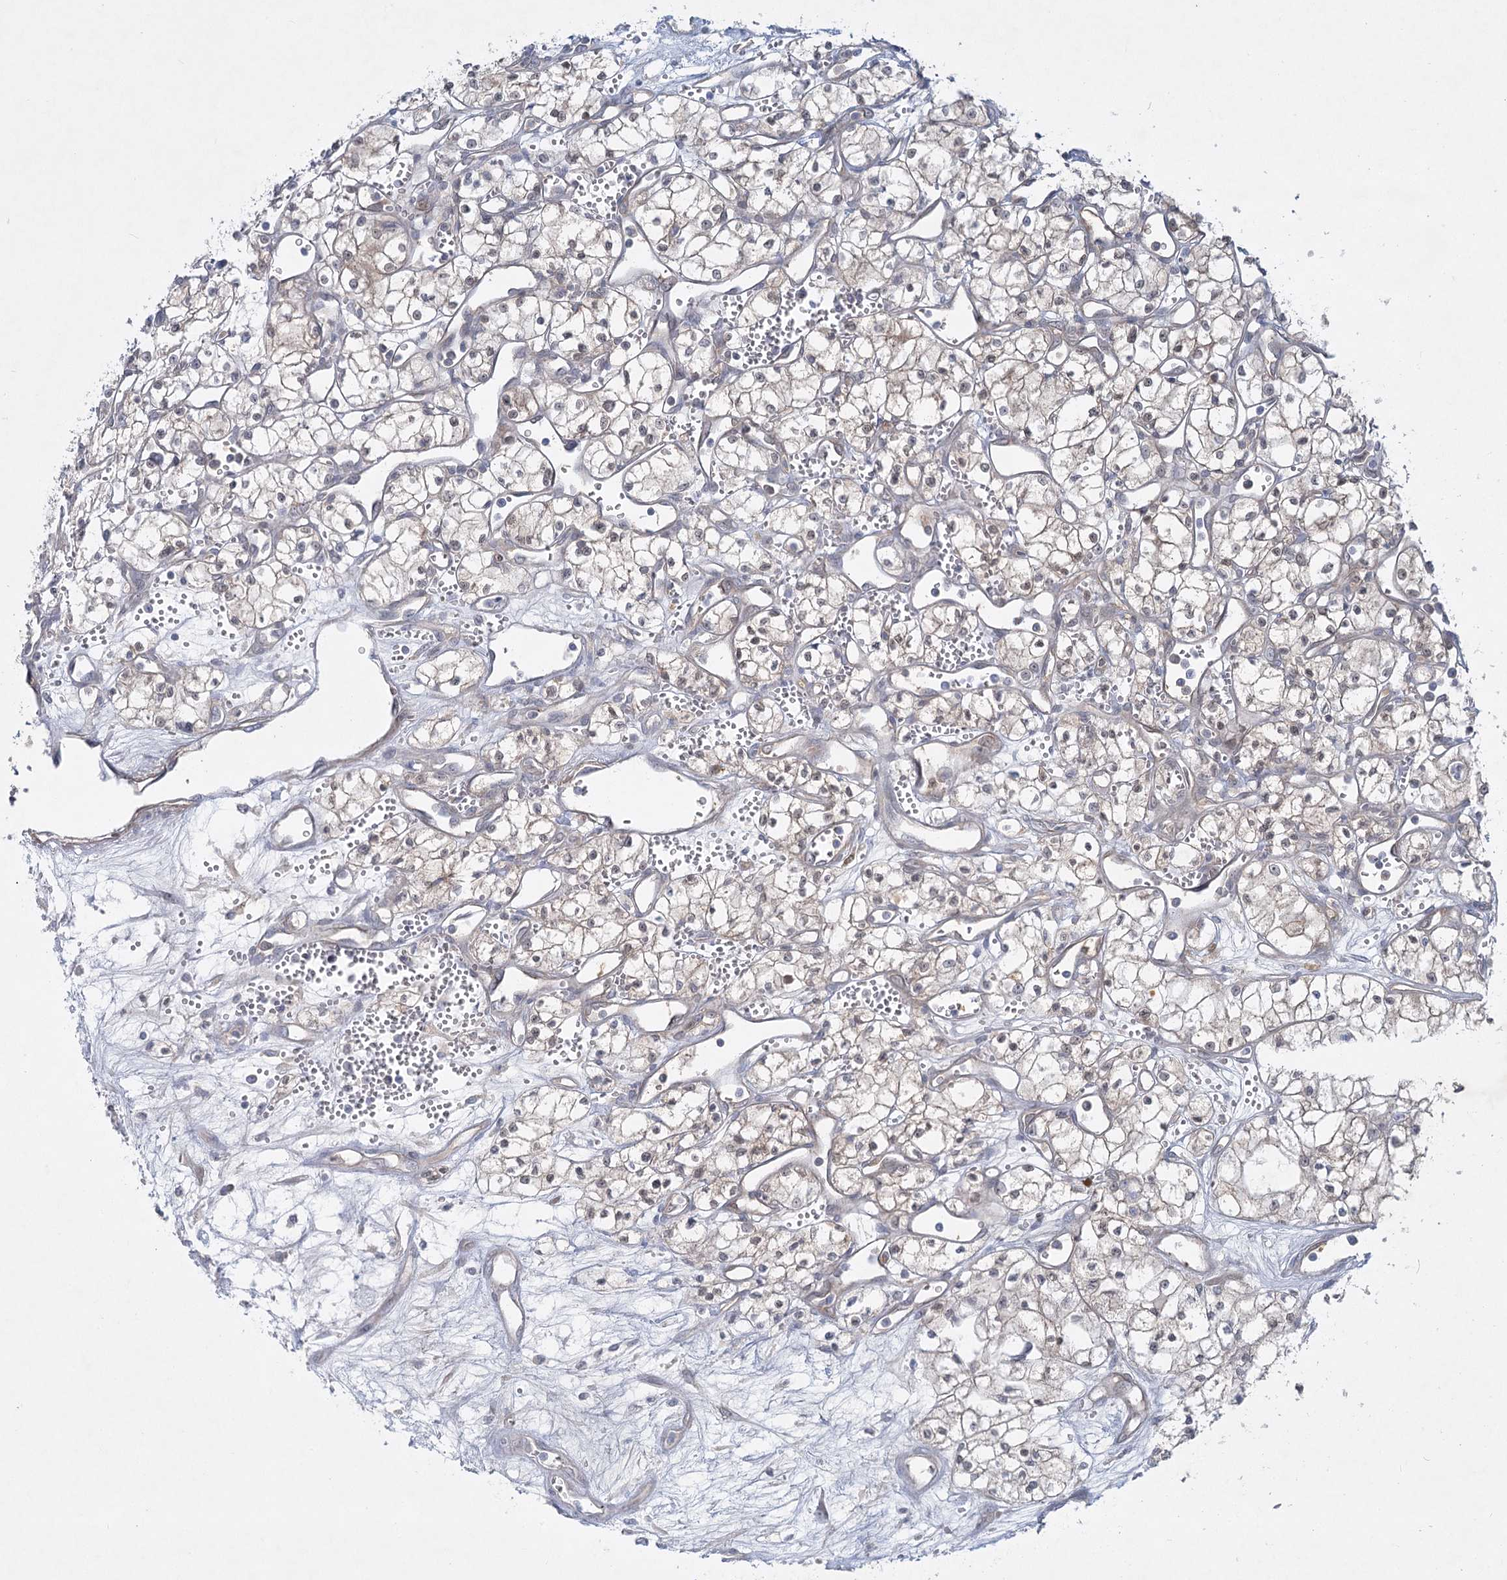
{"staining": {"intensity": "weak", "quantity": "<25%", "location": "cytoplasmic/membranous"}, "tissue": "renal cancer", "cell_type": "Tumor cells", "image_type": "cancer", "snomed": [{"axis": "morphology", "description": "Adenocarcinoma, NOS"}, {"axis": "topography", "description": "Kidney"}], "caption": "Tumor cells are negative for brown protein staining in renal adenocarcinoma.", "gene": "AAMDC", "patient": {"sex": "male", "age": 59}}